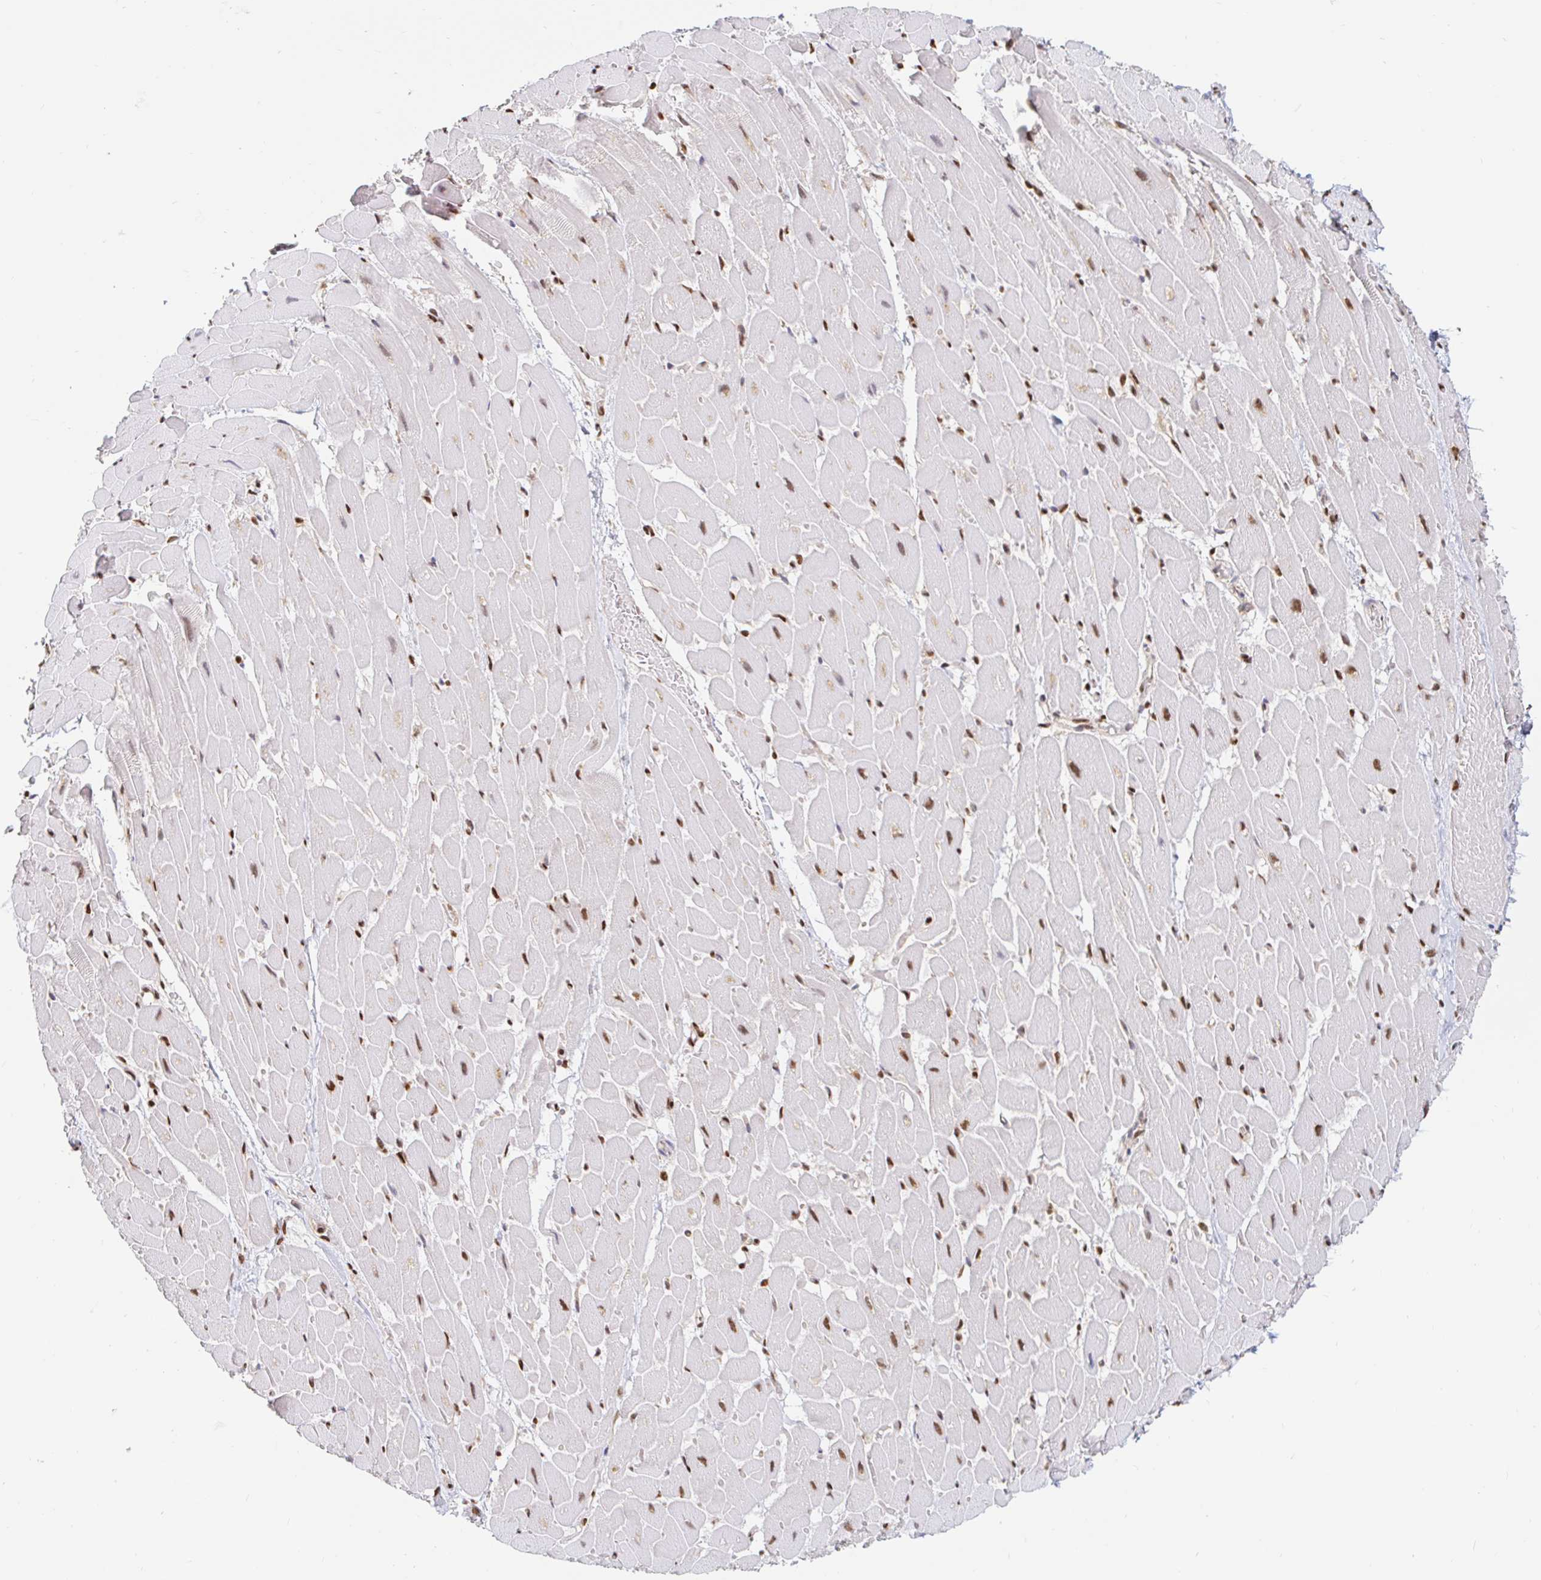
{"staining": {"intensity": "moderate", "quantity": "25%-75%", "location": "nuclear"}, "tissue": "heart muscle", "cell_type": "Cardiomyocytes", "image_type": "normal", "snomed": [{"axis": "morphology", "description": "Normal tissue, NOS"}, {"axis": "topography", "description": "Heart"}], "caption": "This is an image of immunohistochemistry (IHC) staining of normal heart muscle, which shows moderate positivity in the nuclear of cardiomyocytes.", "gene": "RBMXL1", "patient": {"sex": "male", "age": 37}}